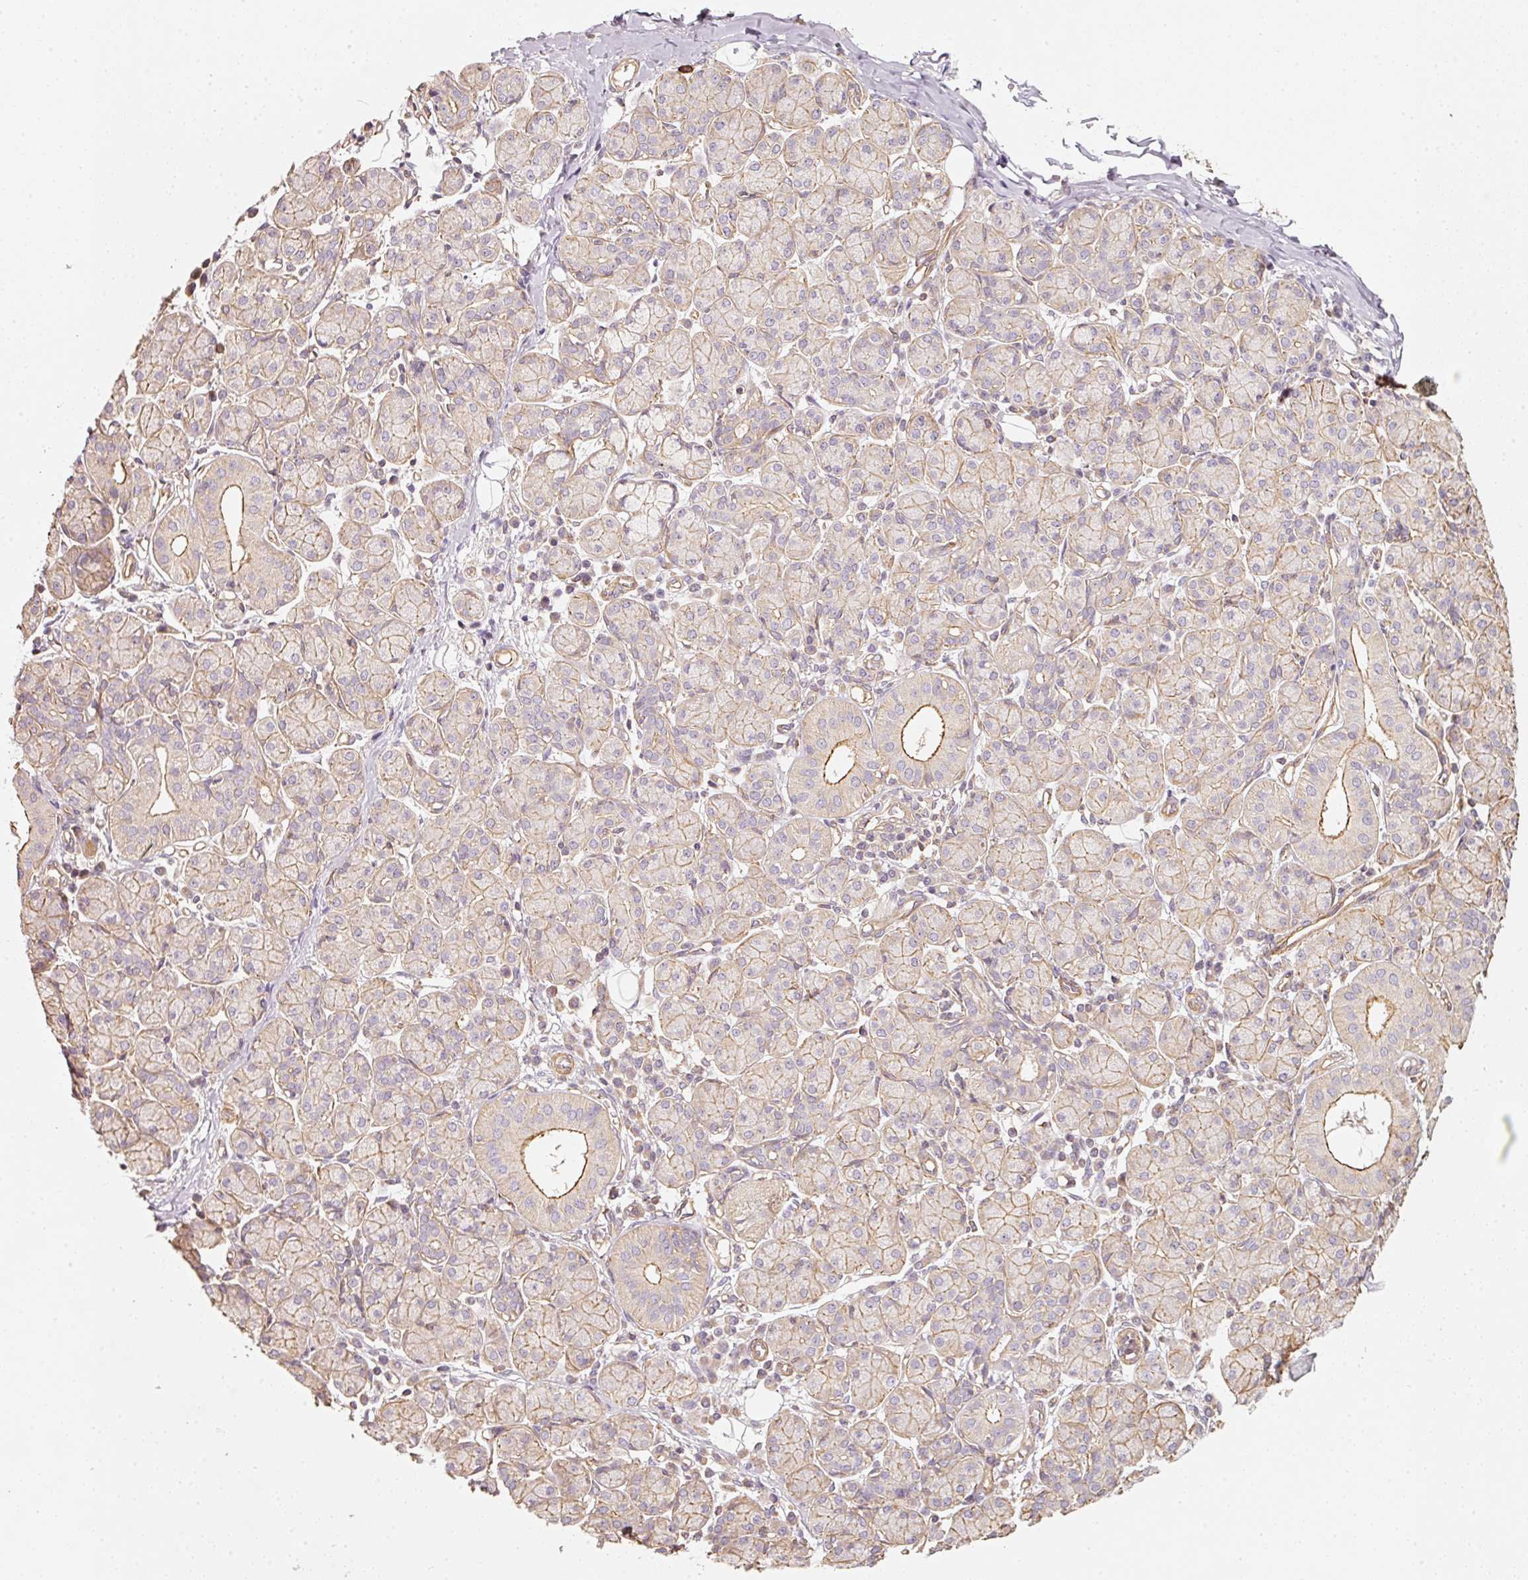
{"staining": {"intensity": "moderate", "quantity": ">75%", "location": "cytoplasmic/membranous"}, "tissue": "salivary gland", "cell_type": "Glandular cells", "image_type": "normal", "snomed": [{"axis": "morphology", "description": "Normal tissue, NOS"}, {"axis": "morphology", "description": "Inflammation, NOS"}, {"axis": "topography", "description": "Lymph node"}, {"axis": "topography", "description": "Salivary gland"}], "caption": "Salivary gland stained with immunohistochemistry shows moderate cytoplasmic/membranous positivity in approximately >75% of glandular cells. (DAB IHC, brown staining for protein, blue staining for nuclei).", "gene": "CEP95", "patient": {"sex": "male", "age": 3}}